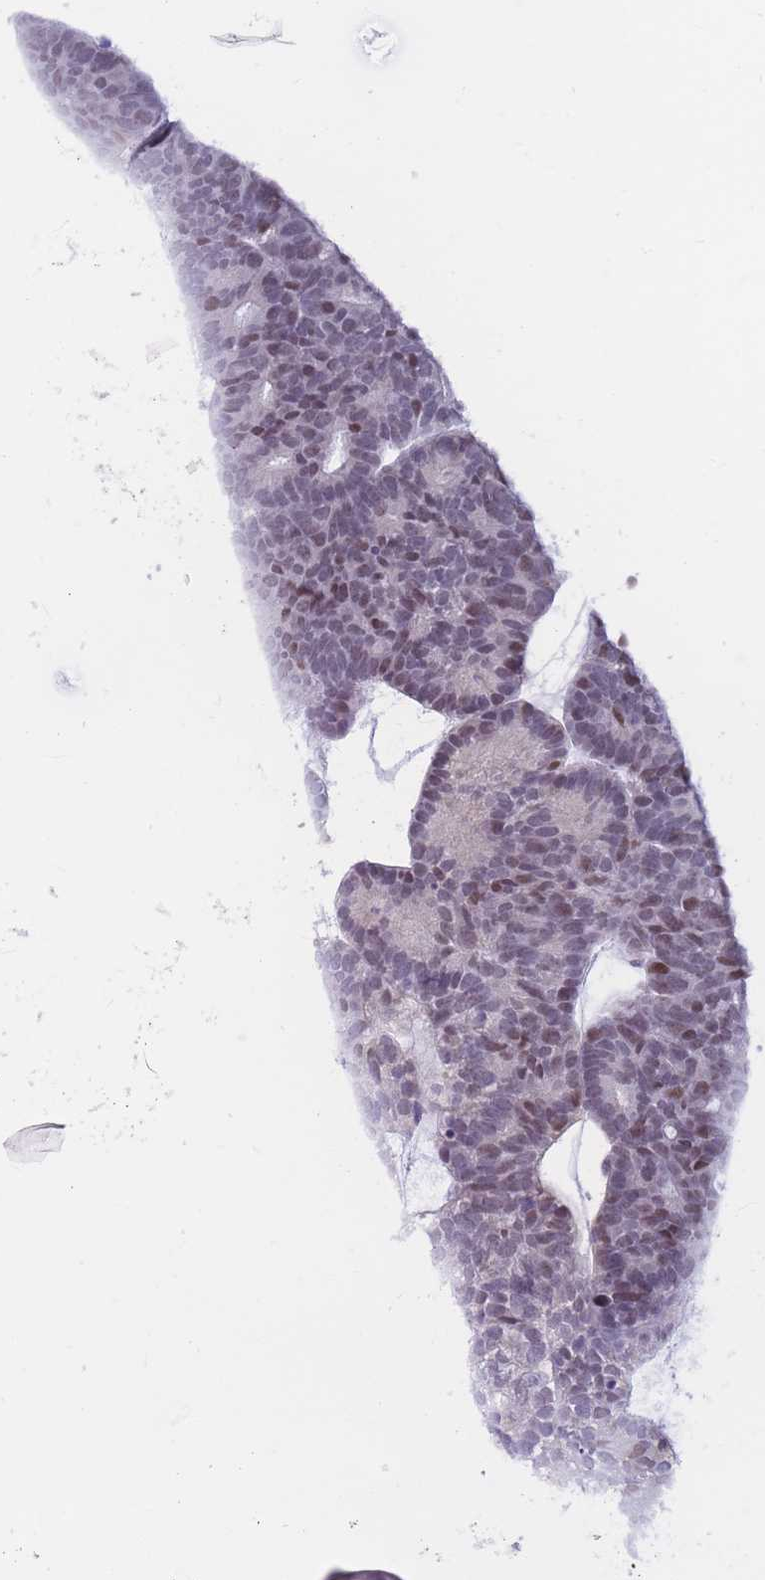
{"staining": {"intensity": "moderate", "quantity": ">75%", "location": "nuclear"}, "tissue": "head and neck cancer", "cell_type": "Tumor cells", "image_type": "cancer", "snomed": [{"axis": "morphology", "description": "Adenocarcinoma, NOS"}, {"axis": "topography", "description": "Head-Neck"}], "caption": "Immunohistochemical staining of head and neck cancer shows medium levels of moderate nuclear staining in approximately >75% of tumor cells.", "gene": "NASP", "patient": {"sex": "female", "age": 81}}